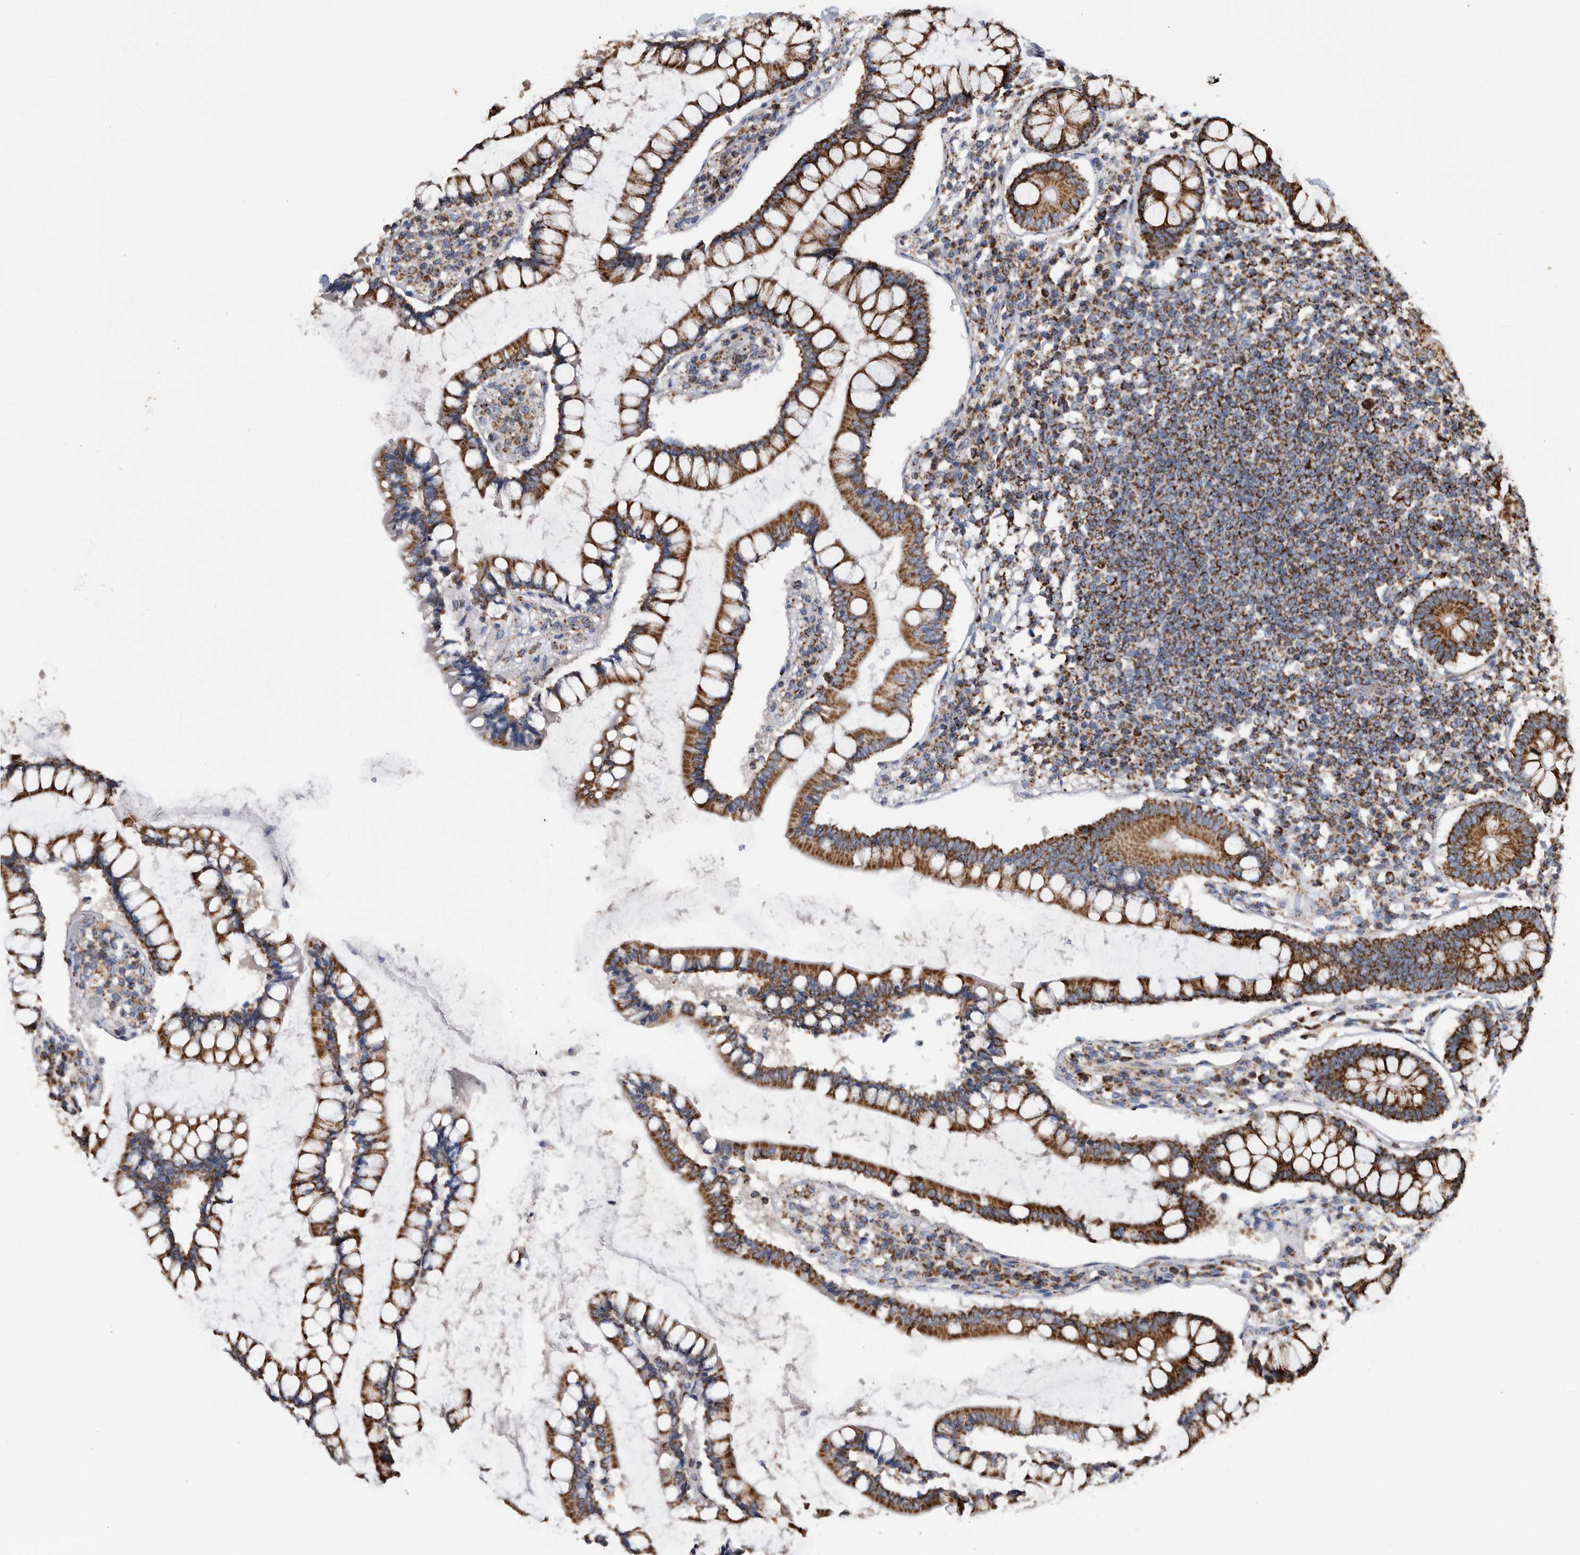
{"staining": {"intensity": "moderate", "quantity": ">75%", "location": "cytoplasmic/membranous"}, "tissue": "colon", "cell_type": "Endothelial cells", "image_type": "normal", "snomed": [{"axis": "morphology", "description": "Normal tissue, NOS"}, {"axis": "topography", "description": "Colon"}], "caption": "Immunohistochemistry (DAB (3,3'-diaminobenzidine)) staining of benign human colon displays moderate cytoplasmic/membranous protein positivity in about >75% of endothelial cells. (DAB IHC, brown staining for protein, blue staining for nuclei).", "gene": "WFDC1", "patient": {"sex": "female", "age": 79}}